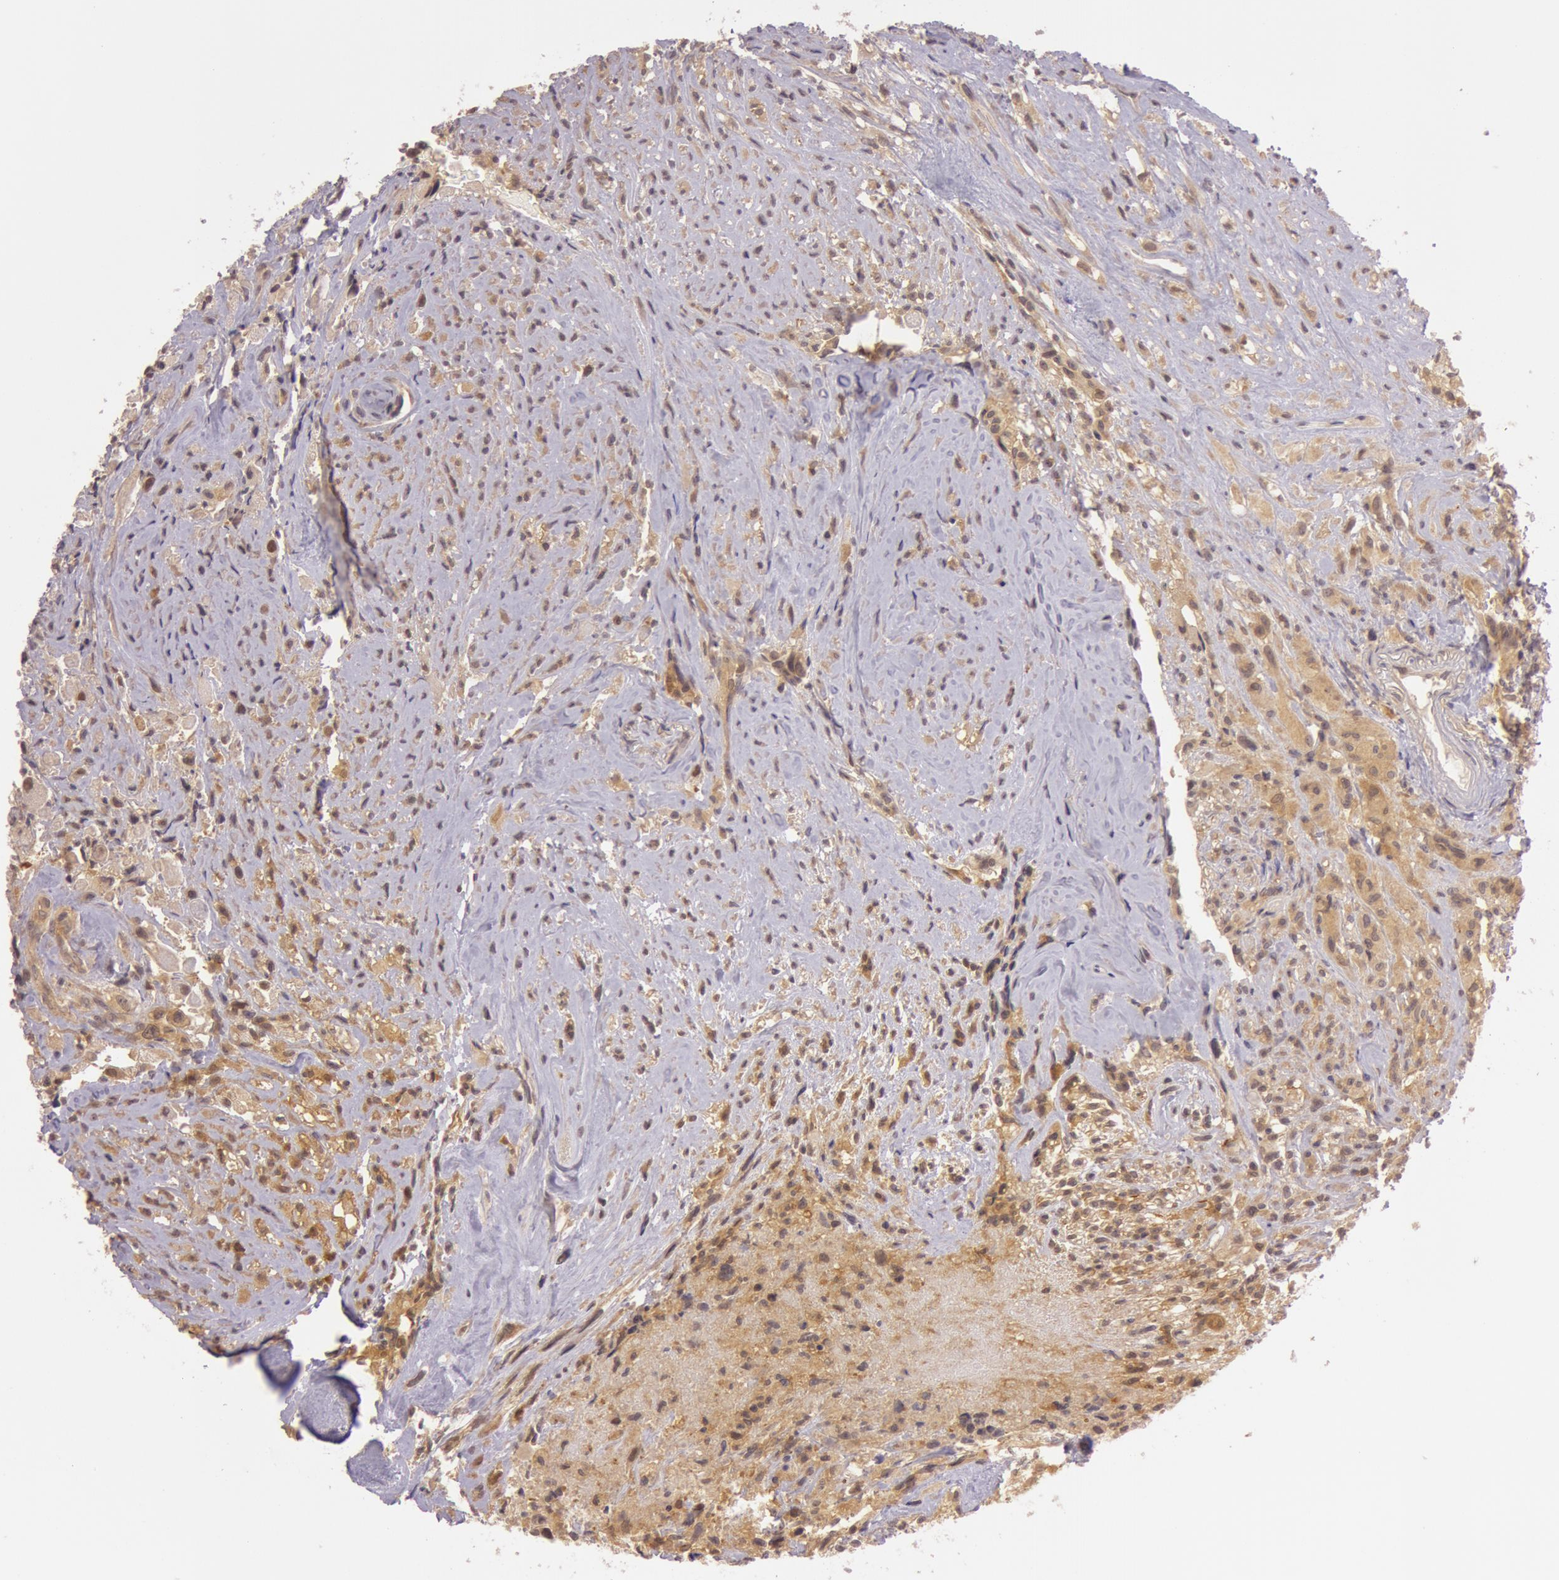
{"staining": {"intensity": "moderate", "quantity": ">75%", "location": "cytoplasmic/membranous"}, "tissue": "glioma", "cell_type": "Tumor cells", "image_type": "cancer", "snomed": [{"axis": "morphology", "description": "Glioma, malignant, High grade"}, {"axis": "topography", "description": "Brain"}], "caption": "Tumor cells exhibit medium levels of moderate cytoplasmic/membranous positivity in approximately >75% of cells in human malignant glioma (high-grade).", "gene": "ATG2B", "patient": {"sex": "male", "age": 48}}